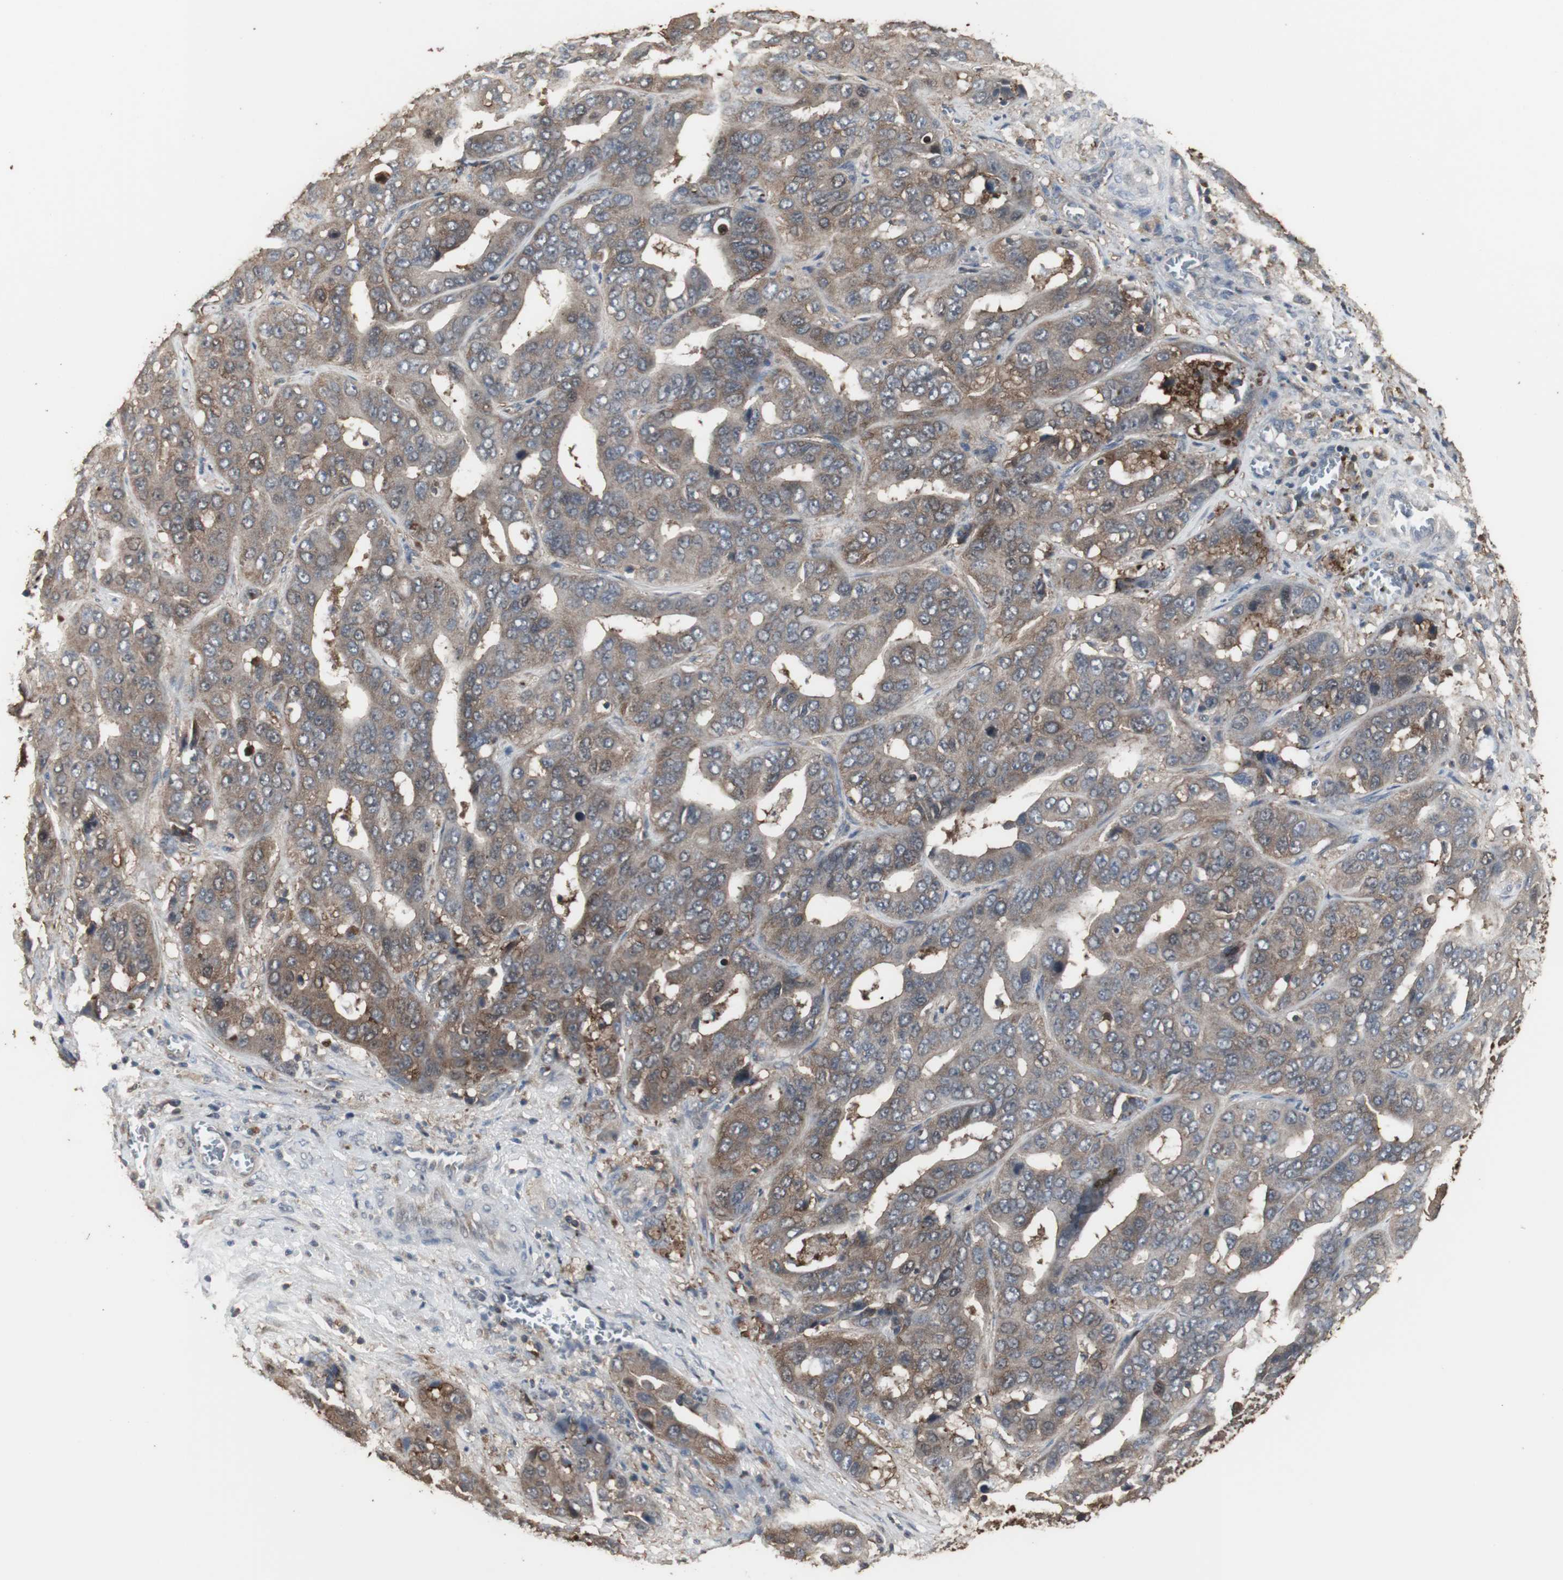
{"staining": {"intensity": "moderate", "quantity": "25%-75%", "location": "cytoplasmic/membranous"}, "tissue": "liver cancer", "cell_type": "Tumor cells", "image_type": "cancer", "snomed": [{"axis": "morphology", "description": "Cholangiocarcinoma"}, {"axis": "topography", "description": "Liver"}], "caption": "Liver cancer (cholangiocarcinoma) tissue demonstrates moderate cytoplasmic/membranous positivity in approximately 25%-75% of tumor cells, visualized by immunohistochemistry.", "gene": "HPRT1", "patient": {"sex": "female", "age": 52}}